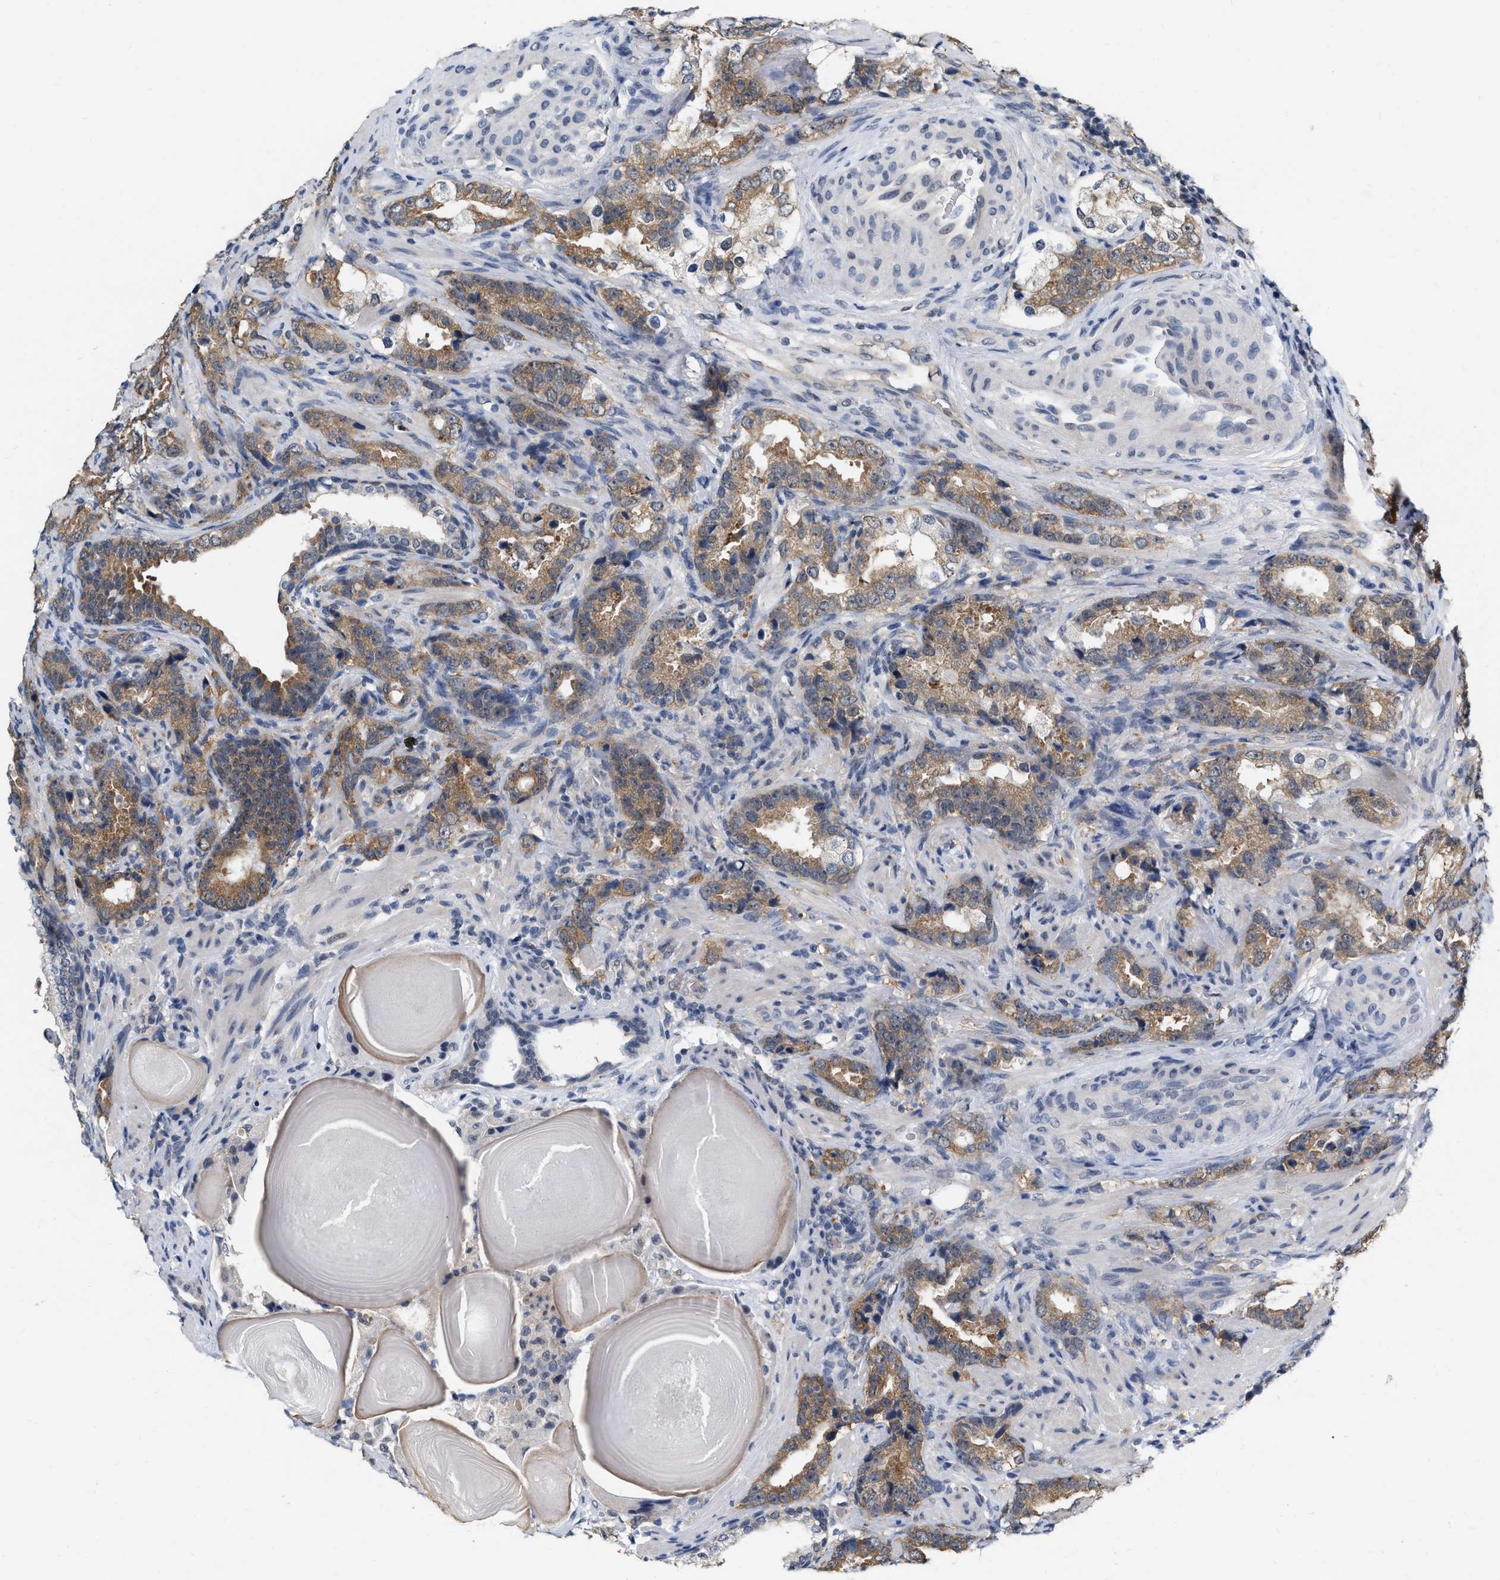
{"staining": {"intensity": "moderate", "quantity": ">75%", "location": "cytoplasmic/membranous"}, "tissue": "prostate cancer", "cell_type": "Tumor cells", "image_type": "cancer", "snomed": [{"axis": "morphology", "description": "Adenocarcinoma, High grade"}, {"axis": "topography", "description": "Prostate"}], "caption": "Immunohistochemical staining of prostate adenocarcinoma (high-grade) displays moderate cytoplasmic/membranous protein staining in approximately >75% of tumor cells. (brown staining indicates protein expression, while blue staining denotes nuclei).", "gene": "RUVBL1", "patient": {"sex": "male", "age": 63}}